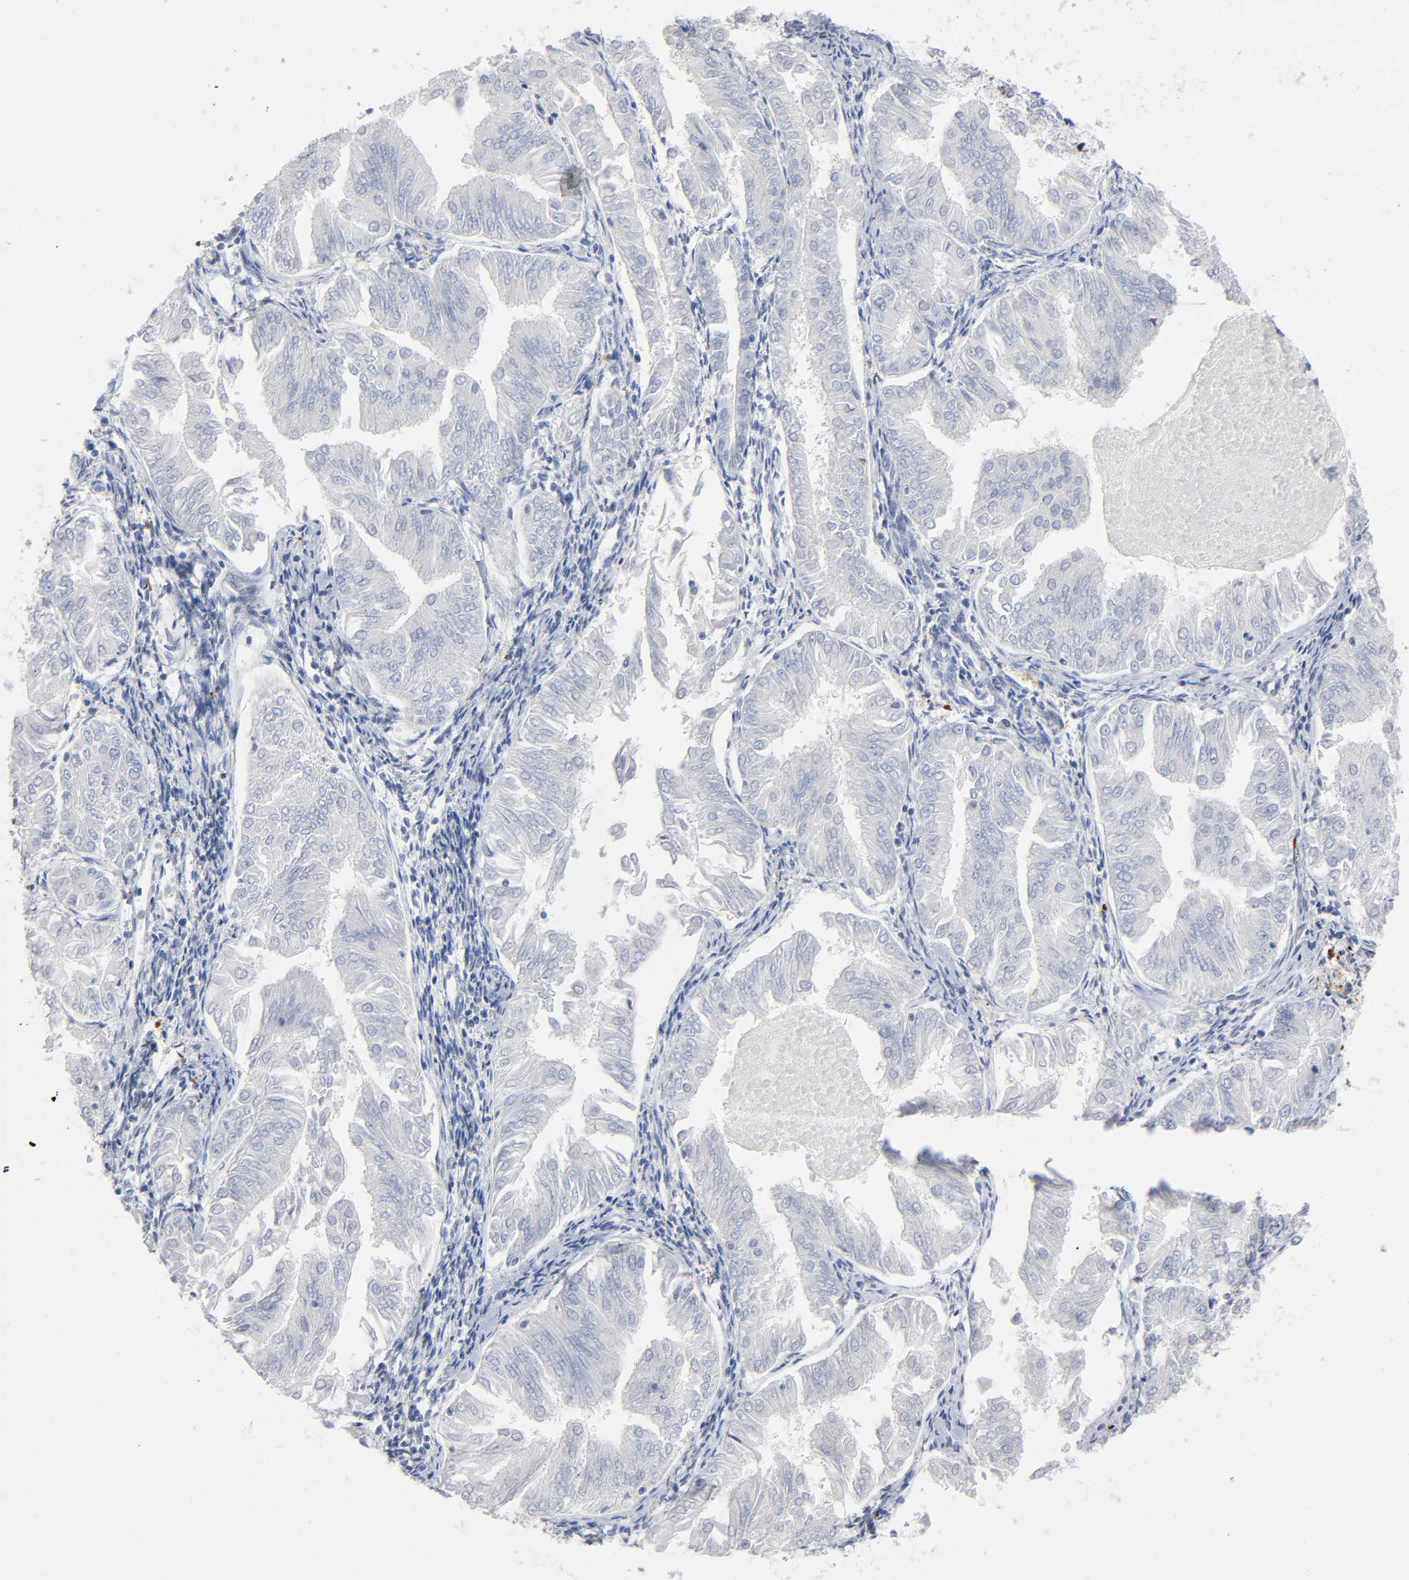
{"staining": {"intensity": "negative", "quantity": "none", "location": "none"}, "tissue": "endometrial cancer", "cell_type": "Tumor cells", "image_type": "cancer", "snomed": [{"axis": "morphology", "description": "Adenocarcinoma, NOS"}, {"axis": "topography", "description": "Endometrium"}], "caption": "The immunohistochemistry image has no significant positivity in tumor cells of adenocarcinoma (endometrial) tissue.", "gene": "WAS", "patient": {"sex": "female", "age": 53}}